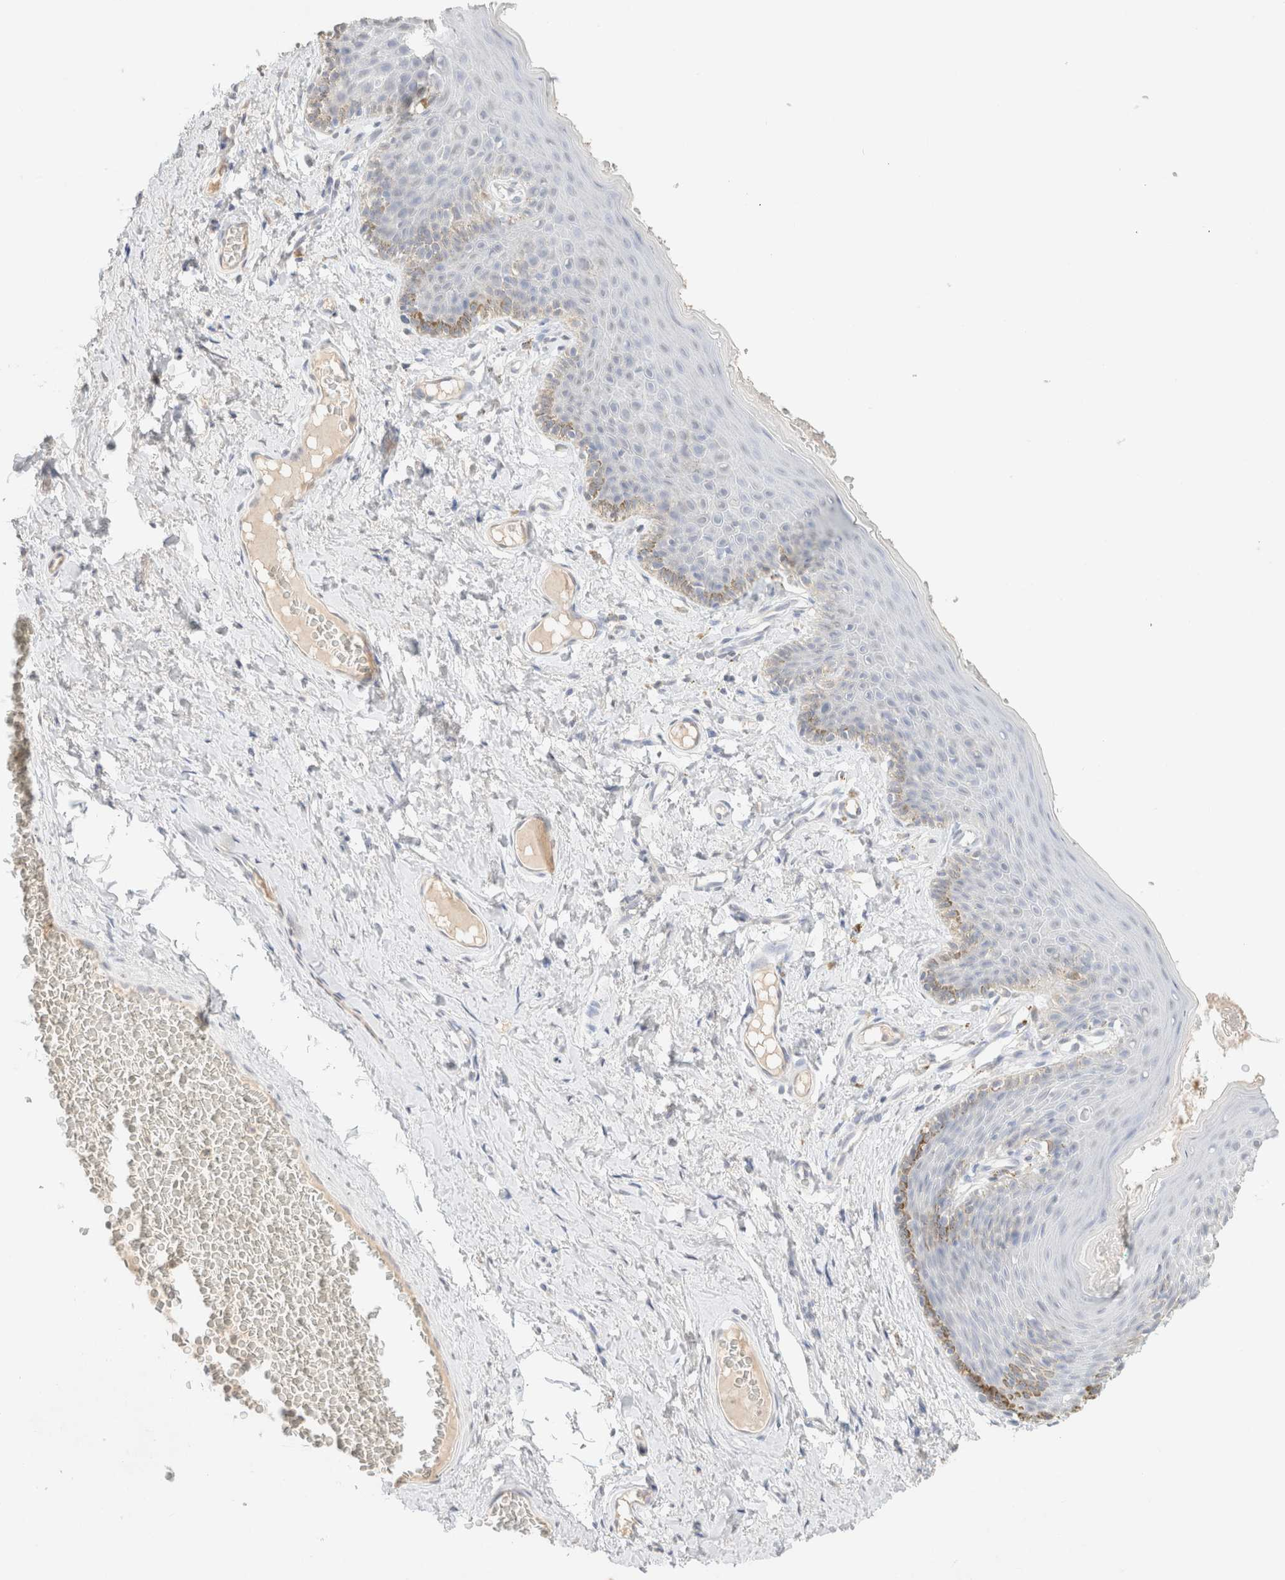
{"staining": {"intensity": "moderate", "quantity": "<25%", "location": "cytoplasmic/membranous"}, "tissue": "skin", "cell_type": "Epidermal cells", "image_type": "normal", "snomed": [{"axis": "morphology", "description": "Normal tissue, NOS"}, {"axis": "topography", "description": "Vulva"}], "caption": "Immunohistochemistry (DAB) staining of benign human skin displays moderate cytoplasmic/membranous protein staining in about <25% of epidermal cells.", "gene": "CPA1", "patient": {"sex": "female", "age": 66}}